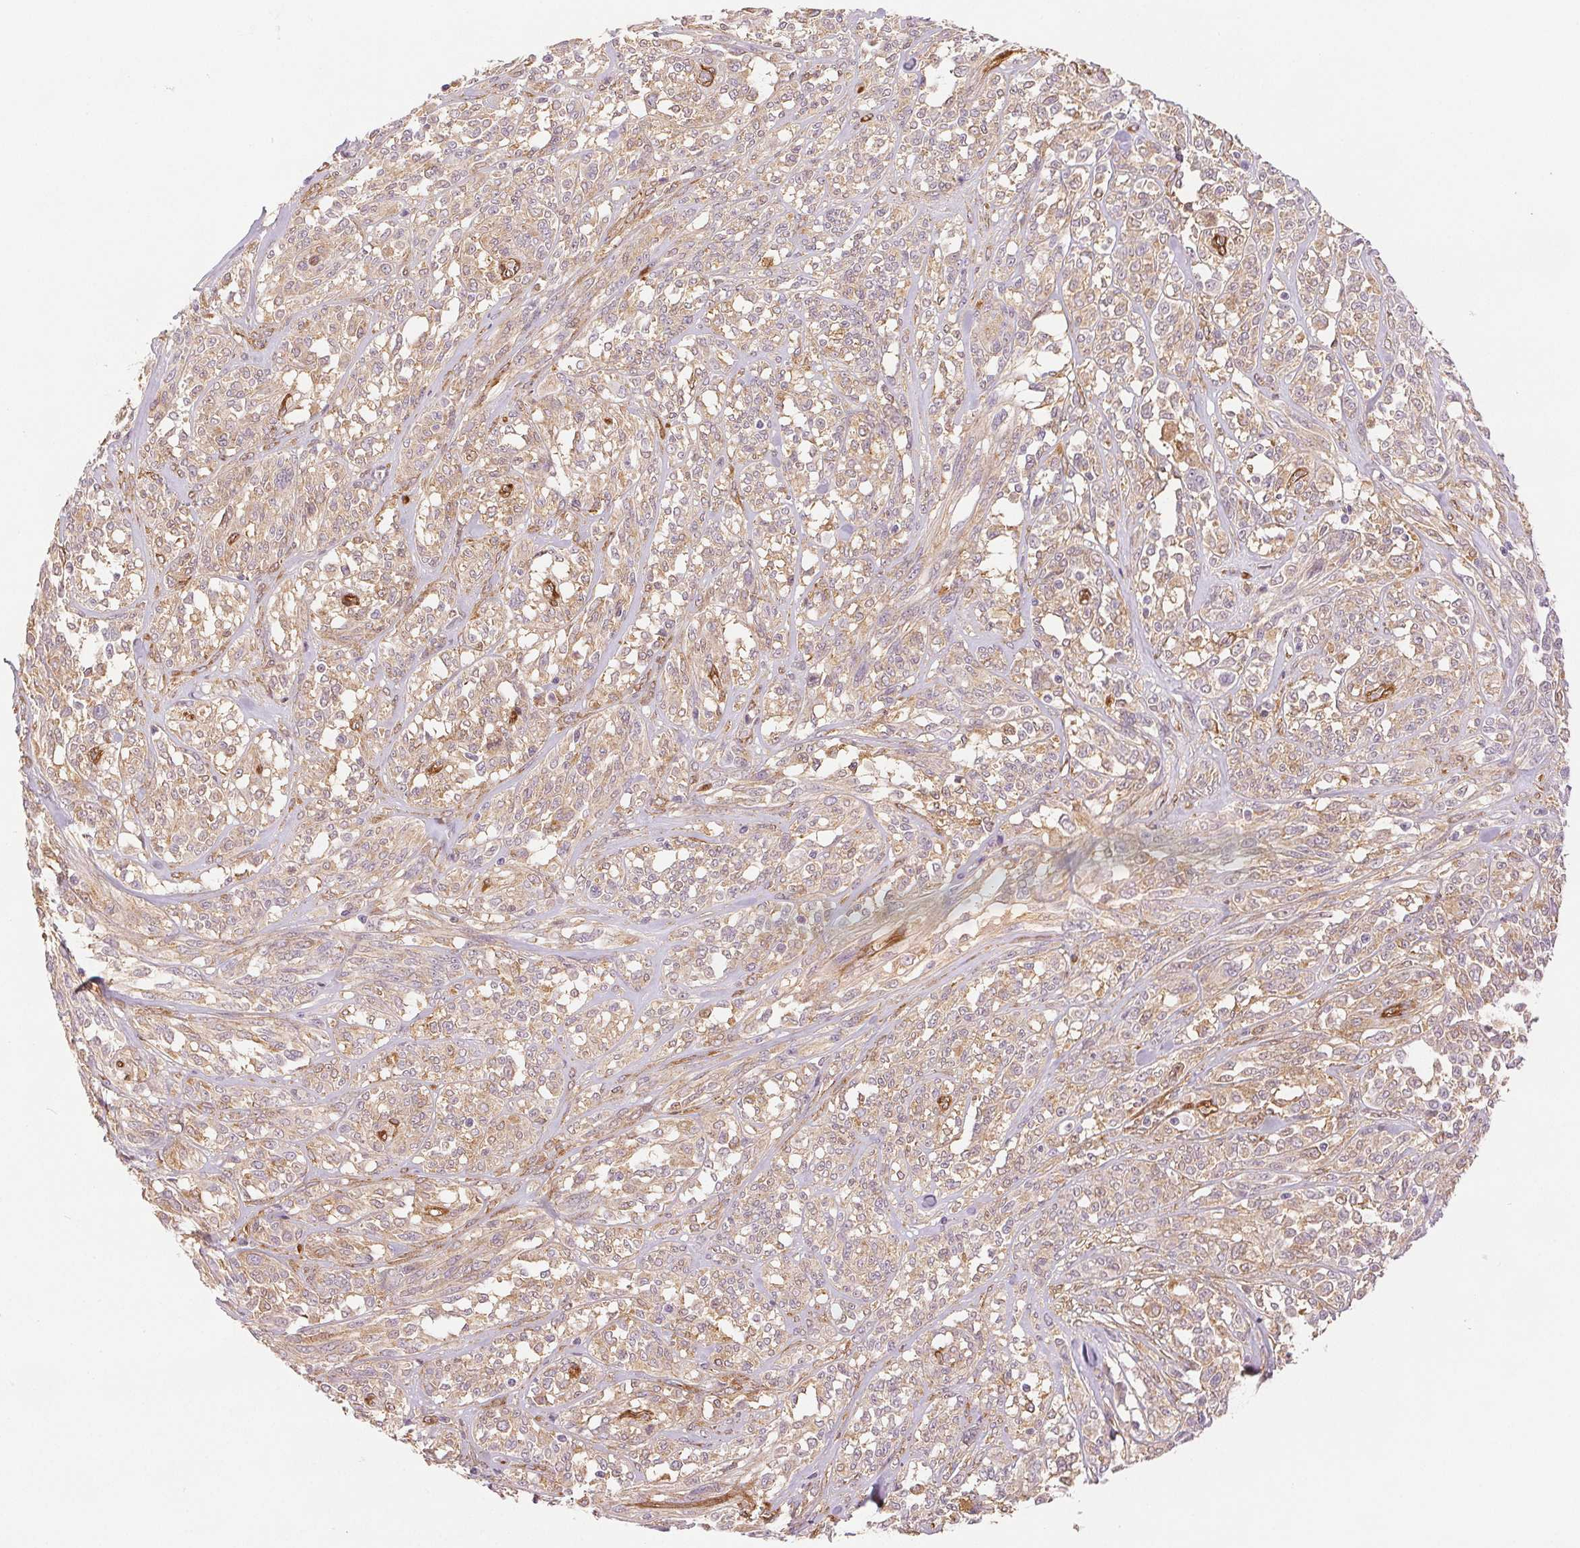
{"staining": {"intensity": "weak", "quantity": ">75%", "location": "cytoplasmic/membranous"}, "tissue": "melanoma", "cell_type": "Tumor cells", "image_type": "cancer", "snomed": [{"axis": "morphology", "description": "Malignant melanoma, NOS"}, {"axis": "topography", "description": "Skin"}], "caption": "This is an image of immunohistochemistry staining of melanoma, which shows weak positivity in the cytoplasmic/membranous of tumor cells.", "gene": "DIAPH2", "patient": {"sex": "female", "age": 91}}